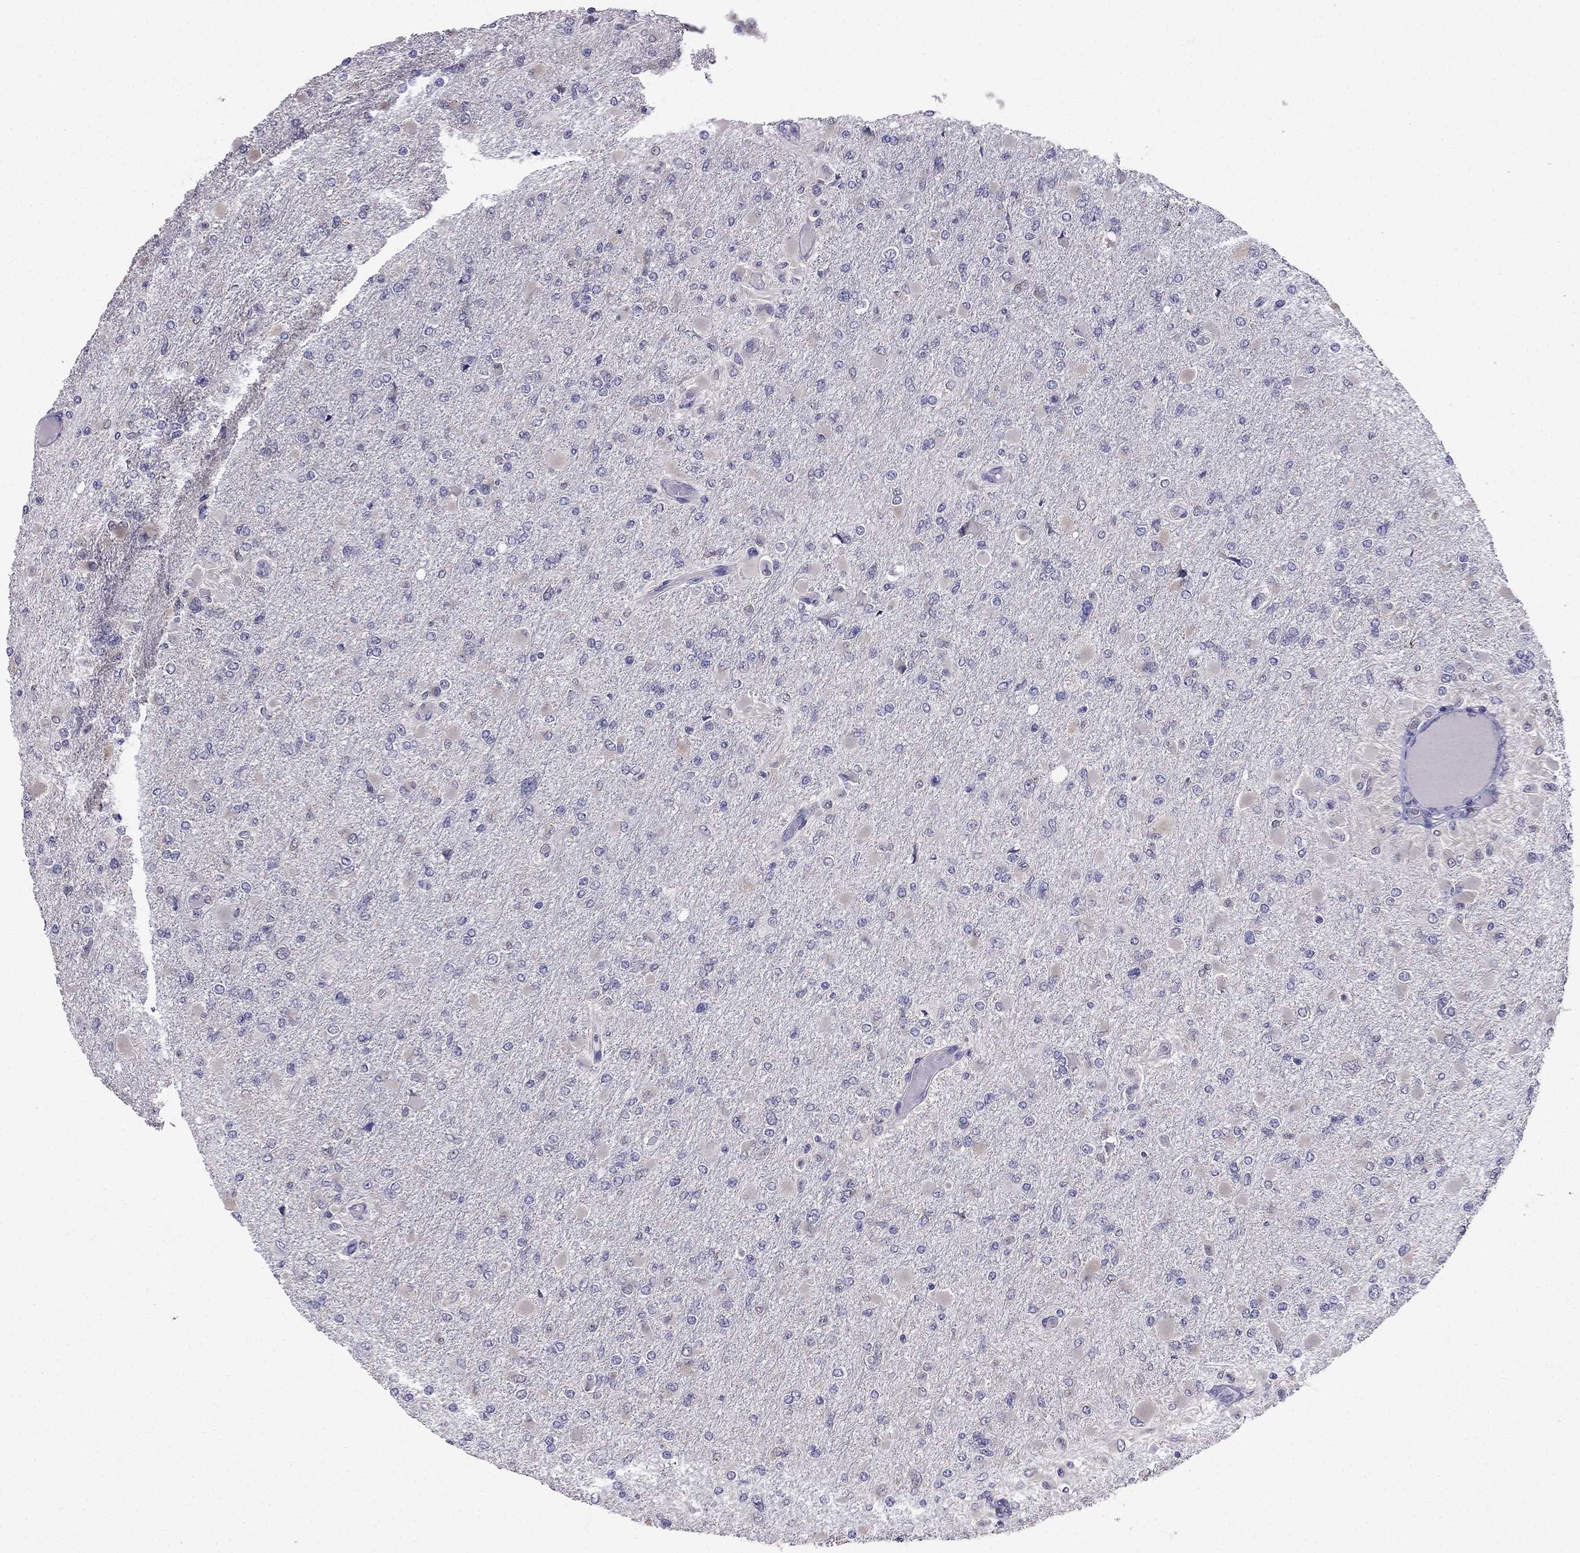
{"staining": {"intensity": "negative", "quantity": "none", "location": "none"}, "tissue": "glioma", "cell_type": "Tumor cells", "image_type": "cancer", "snomed": [{"axis": "morphology", "description": "Glioma, malignant, High grade"}, {"axis": "topography", "description": "Cerebral cortex"}], "caption": "Immunohistochemistry histopathology image of human glioma stained for a protein (brown), which exhibits no expression in tumor cells.", "gene": "SCNN1D", "patient": {"sex": "female", "age": 36}}